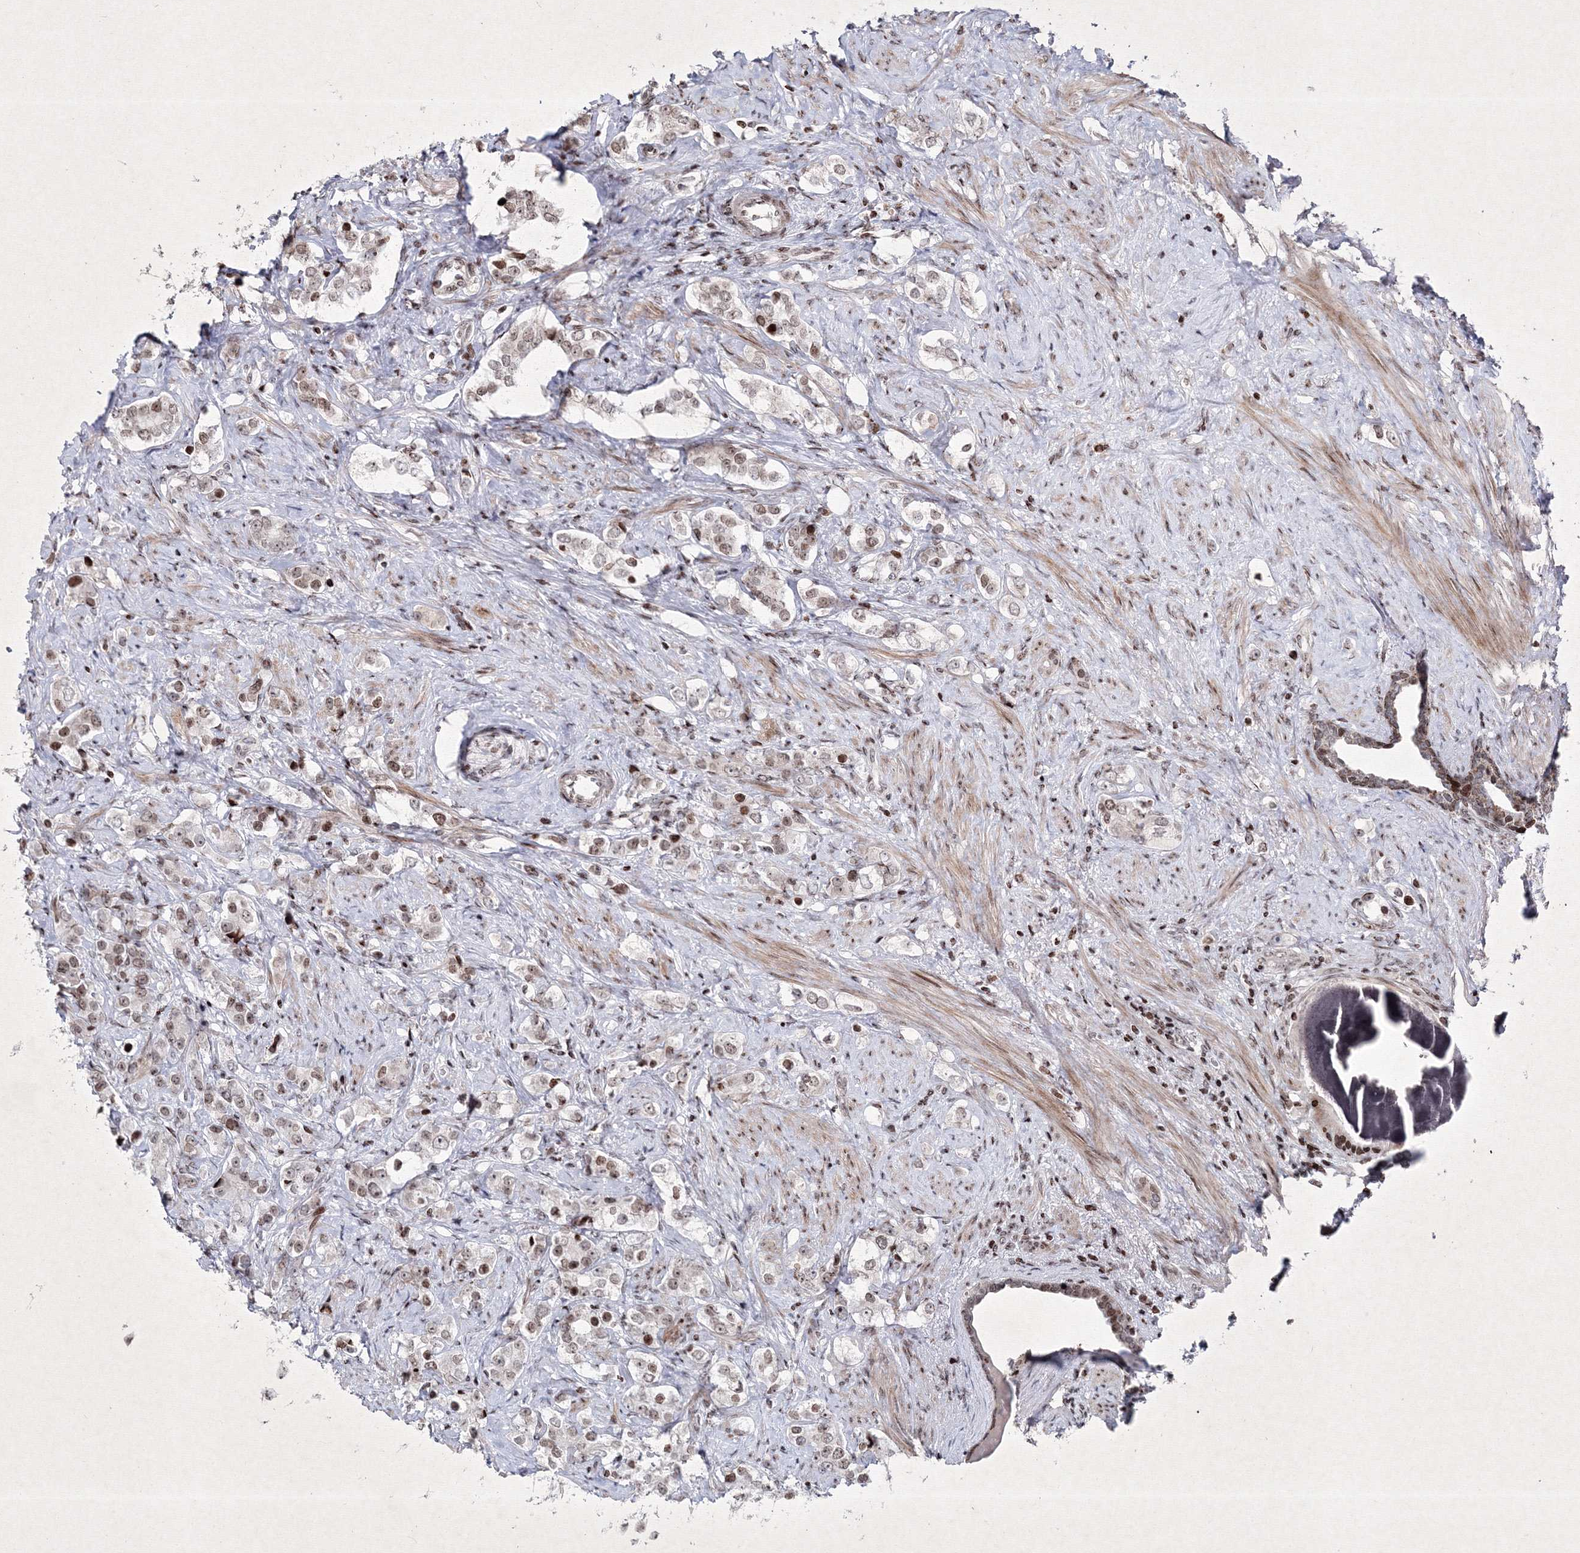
{"staining": {"intensity": "weak", "quantity": "25%-75%", "location": "nuclear"}, "tissue": "prostate cancer", "cell_type": "Tumor cells", "image_type": "cancer", "snomed": [{"axis": "morphology", "description": "Adenocarcinoma, High grade"}, {"axis": "topography", "description": "Prostate"}], "caption": "Immunohistochemical staining of prostate cancer exhibits low levels of weak nuclear protein staining in approximately 25%-75% of tumor cells. (DAB IHC, brown staining for protein, blue staining for nuclei).", "gene": "SMIM29", "patient": {"sex": "male", "age": 63}}